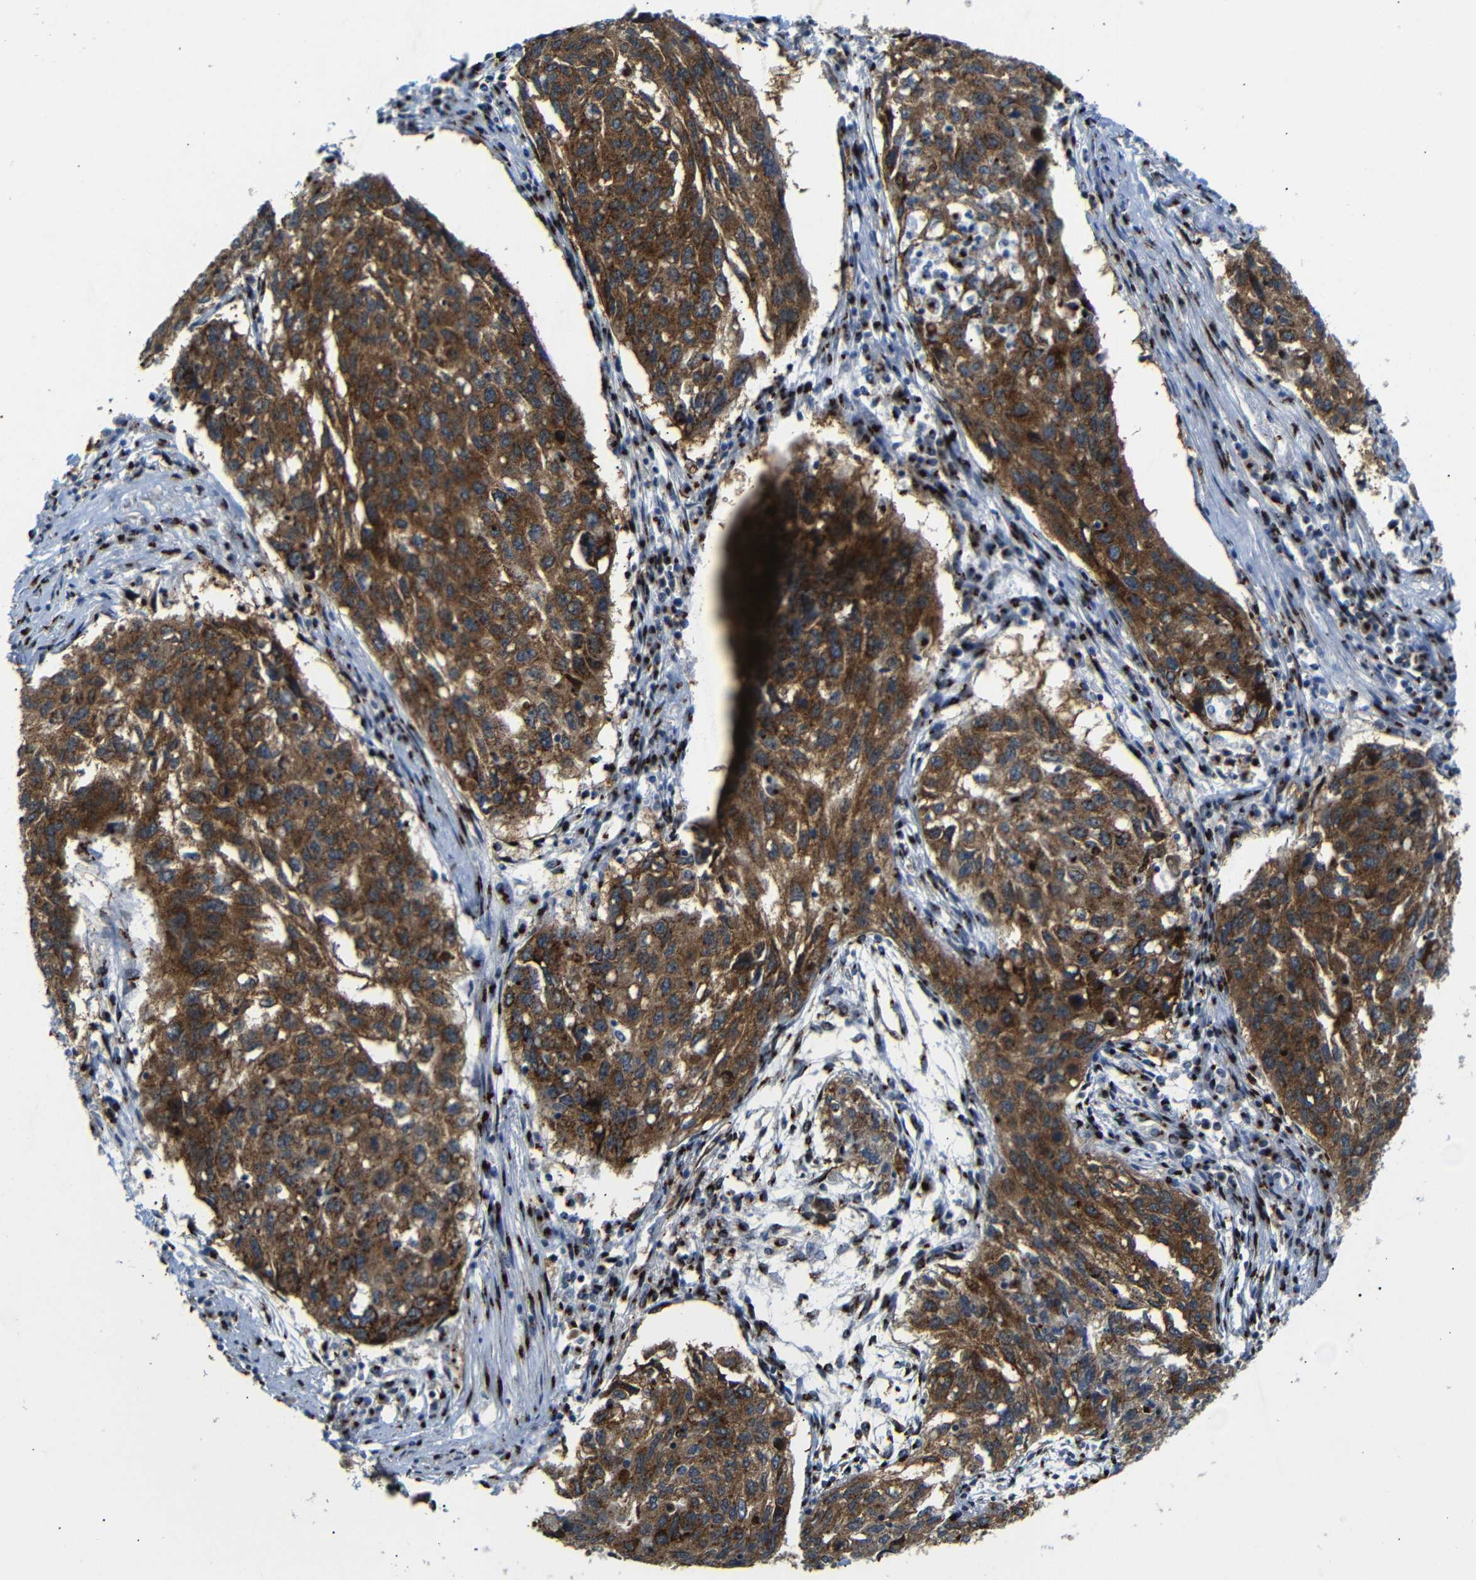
{"staining": {"intensity": "strong", "quantity": ">75%", "location": "cytoplasmic/membranous"}, "tissue": "lung cancer", "cell_type": "Tumor cells", "image_type": "cancer", "snomed": [{"axis": "morphology", "description": "Squamous cell carcinoma, NOS"}, {"axis": "topography", "description": "Lung"}], "caption": "Strong cytoplasmic/membranous protein staining is present in approximately >75% of tumor cells in squamous cell carcinoma (lung). The staining was performed using DAB, with brown indicating positive protein expression. Nuclei are stained blue with hematoxylin.", "gene": "TGOLN2", "patient": {"sex": "female", "age": 63}}